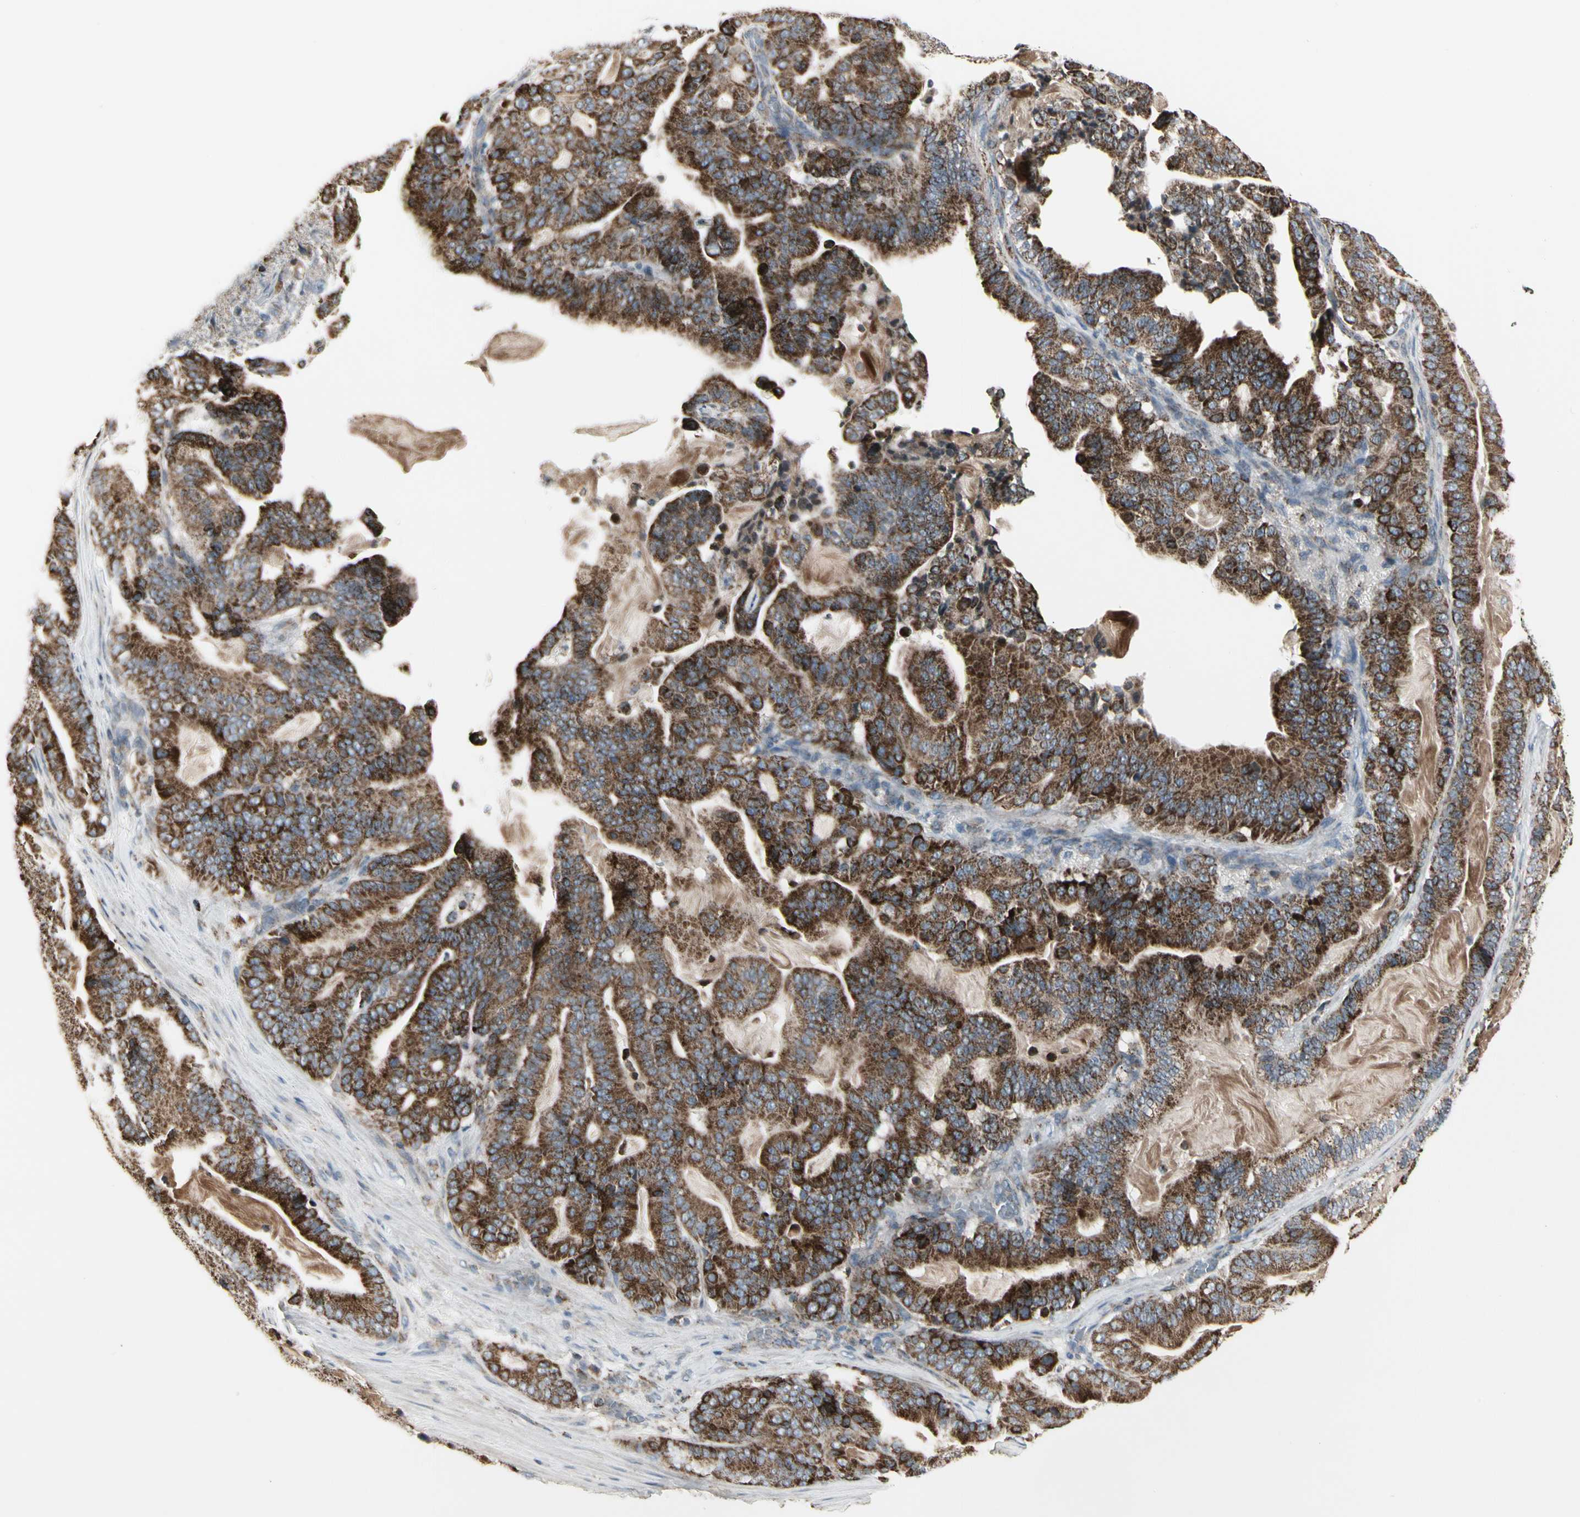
{"staining": {"intensity": "strong", "quantity": ">75%", "location": "cytoplasmic/membranous"}, "tissue": "pancreatic cancer", "cell_type": "Tumor cells", "image_type": "cancer", "snomed": [{"axis": "morphology", "description": "Adenocarcinoma, NOS"}, {"axis": "topography", "description": "Pancreas"}], "caption": "Immunohistochemistry (IHC) photomicrograph of neoplastic tissue: adenocarcinoma (pancreatic) stained using immunohistochemistry (IHC) demonstrates high levels of strong protein expression localized specifically in the cytoplasmic/membranous of tumor cells, appearing as a cytoplasmic/membranous brown color.", "gene": "TMEM176A", "patient": {"sex": "male", "age": 63}}